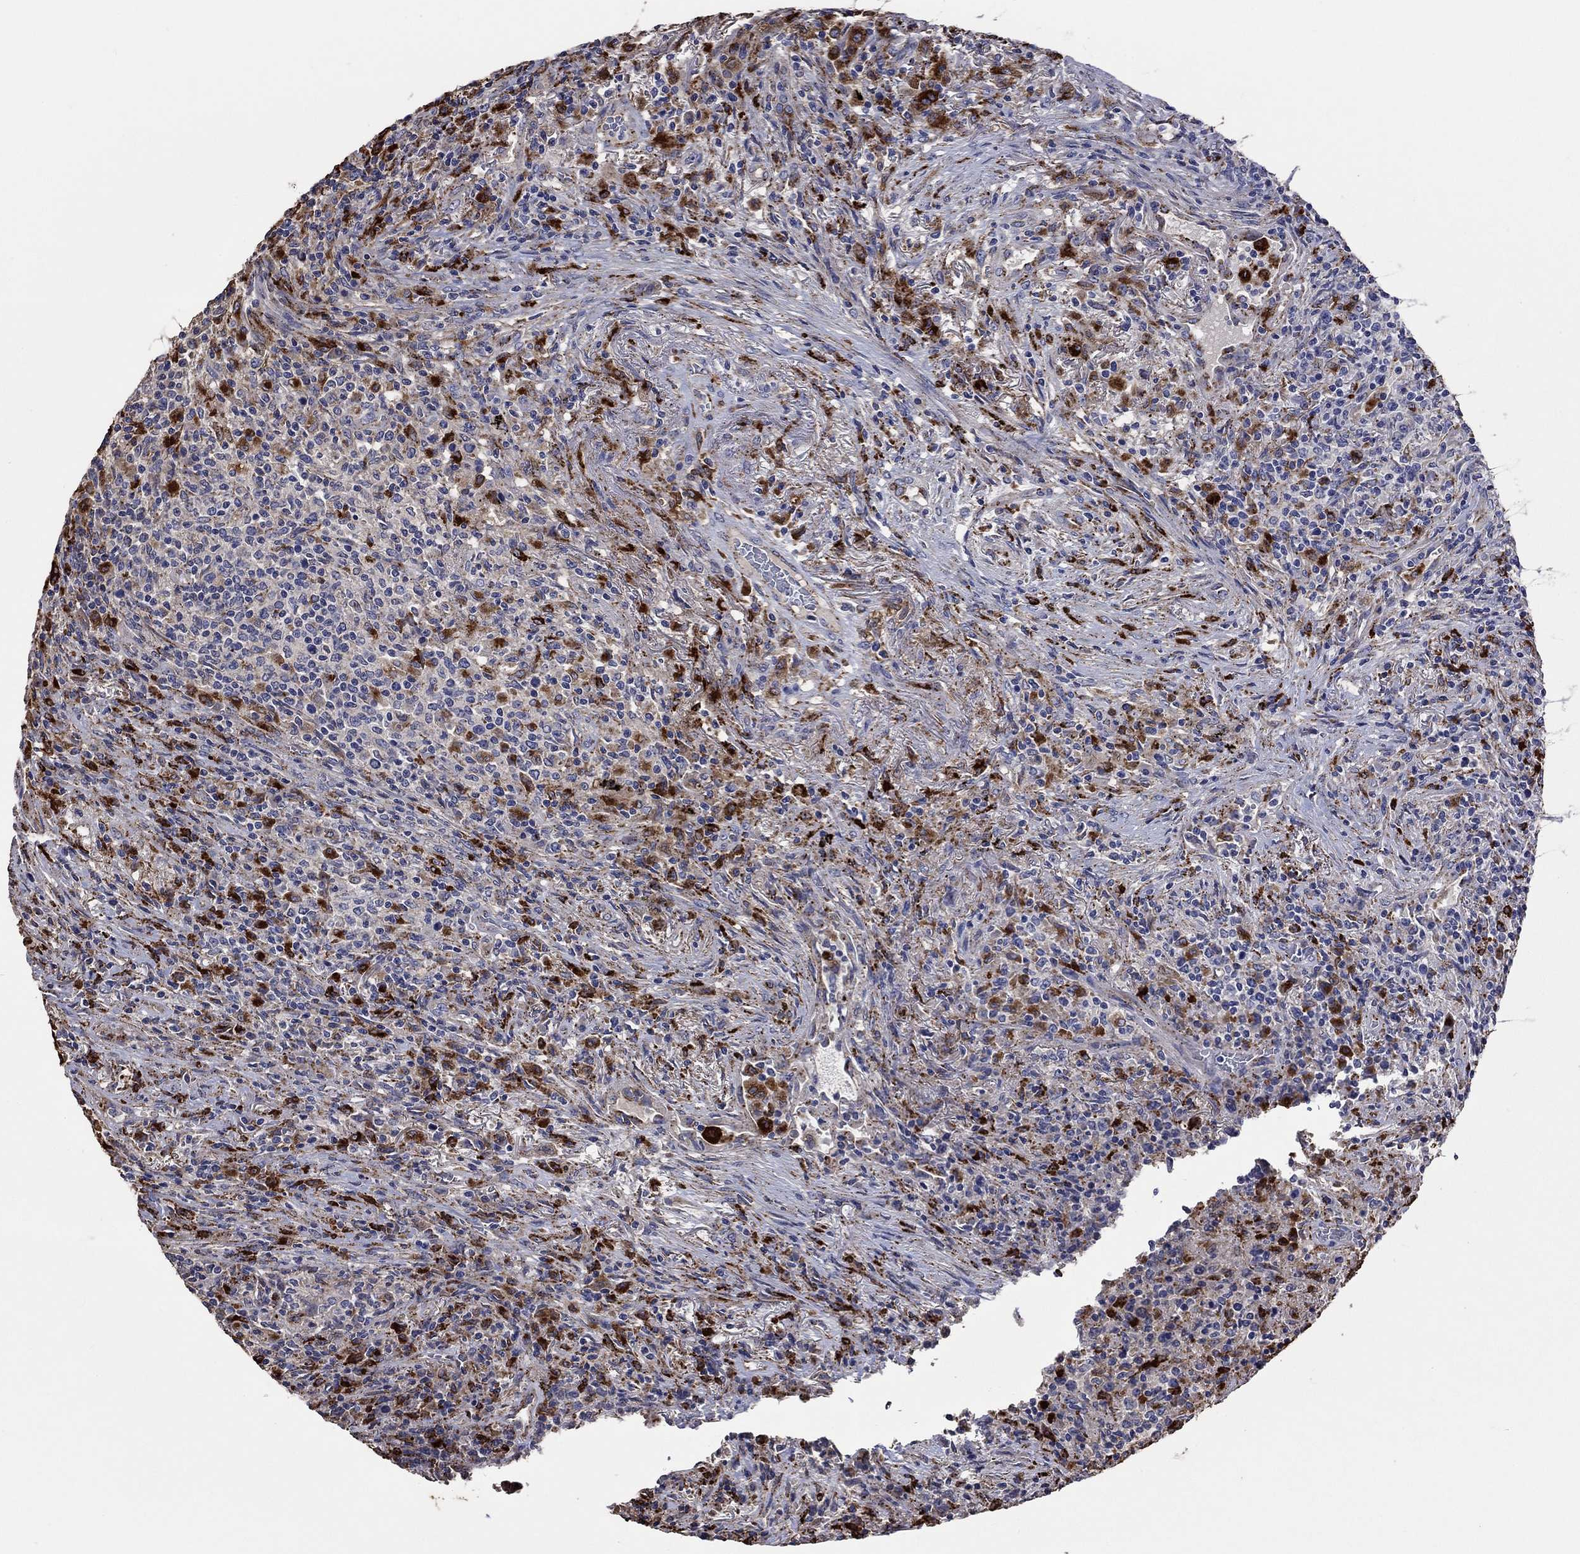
{"staining": {"intensity": "strong", "quantity": "<25%", "location": "cytoplasmic/membranous"}, "tissue": "lymphoma", "cell_type": "Tumor cells", "image_type": "cancer", "snomed": [{"axis": "morphology", "description": "Malignant lymphoma, non-Hodgkin's type, High grade"}, {"axis": "topography", "description": "Lung"}], "caption": "Brown immunohistochemical staining in lymphoma shows strong cytoplasmic/membranous positivity in approximately <25% of tumor cells. (brown staining indicates protein expression, while blue staining denotes nuclei).", "gene": "CTSB", "patient": {"sex": "male", "age": 79}}